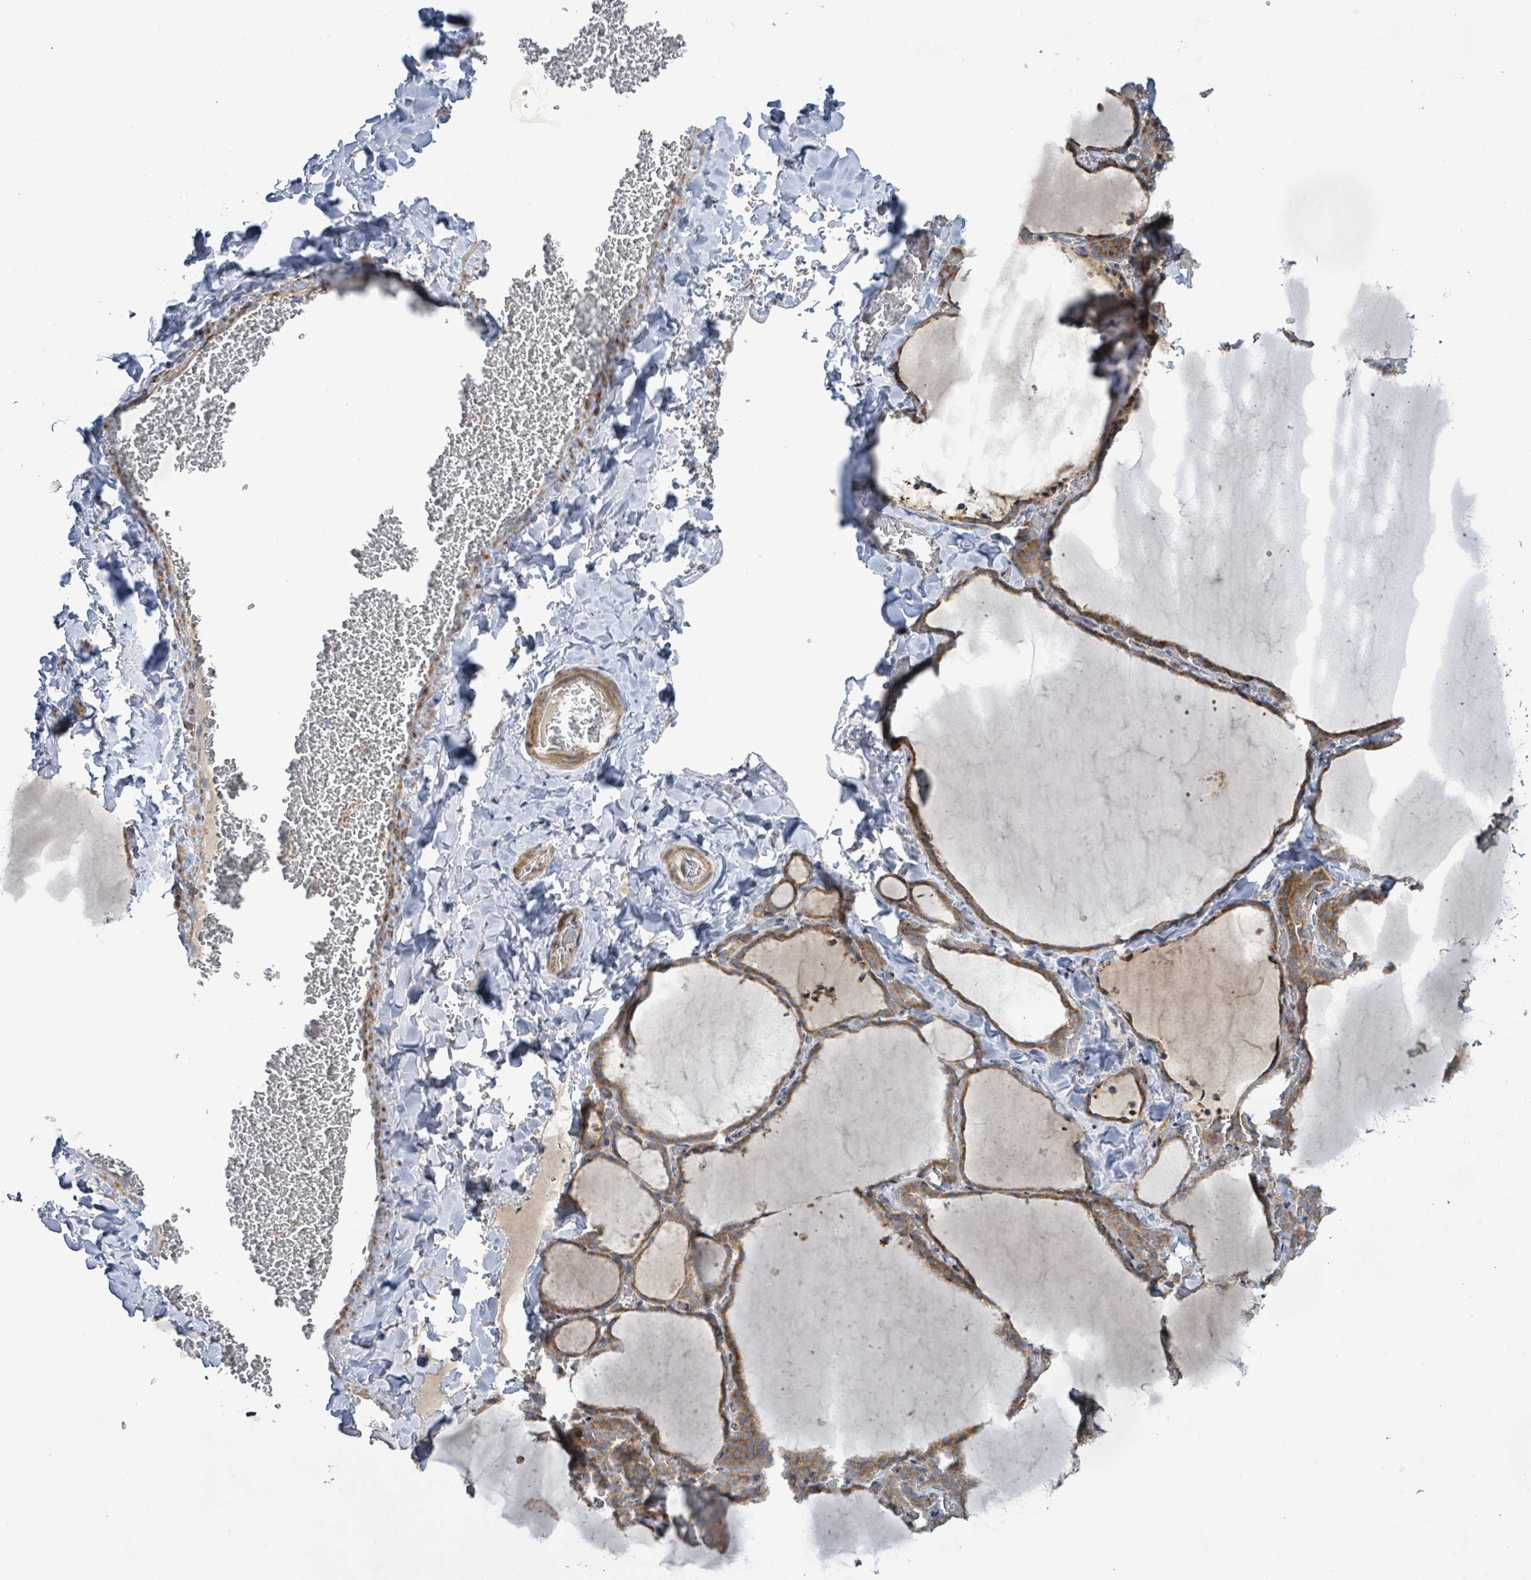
{"staining": {"intensity": "moderate", "quantity": "25%-75%", "location": "cytoplasmic/membranous"}, "tissue": "thyroid gland", "cell_type": "Glandular cells", "image_type": "normal", "snomed": [{"axis": "morphology", "description": "Normal tissue, NOS"}, {"axis": "topography", "description": "Thyroid gland"}], "caption": "Immunohistochemical staining of benign human thyroid gland reveals moderate cytoplasmic/membranous protein expression in about 25%-75% of glandular cells.", "gene": "SLIT3", "patient": {"sex": "female", "age": 22}}